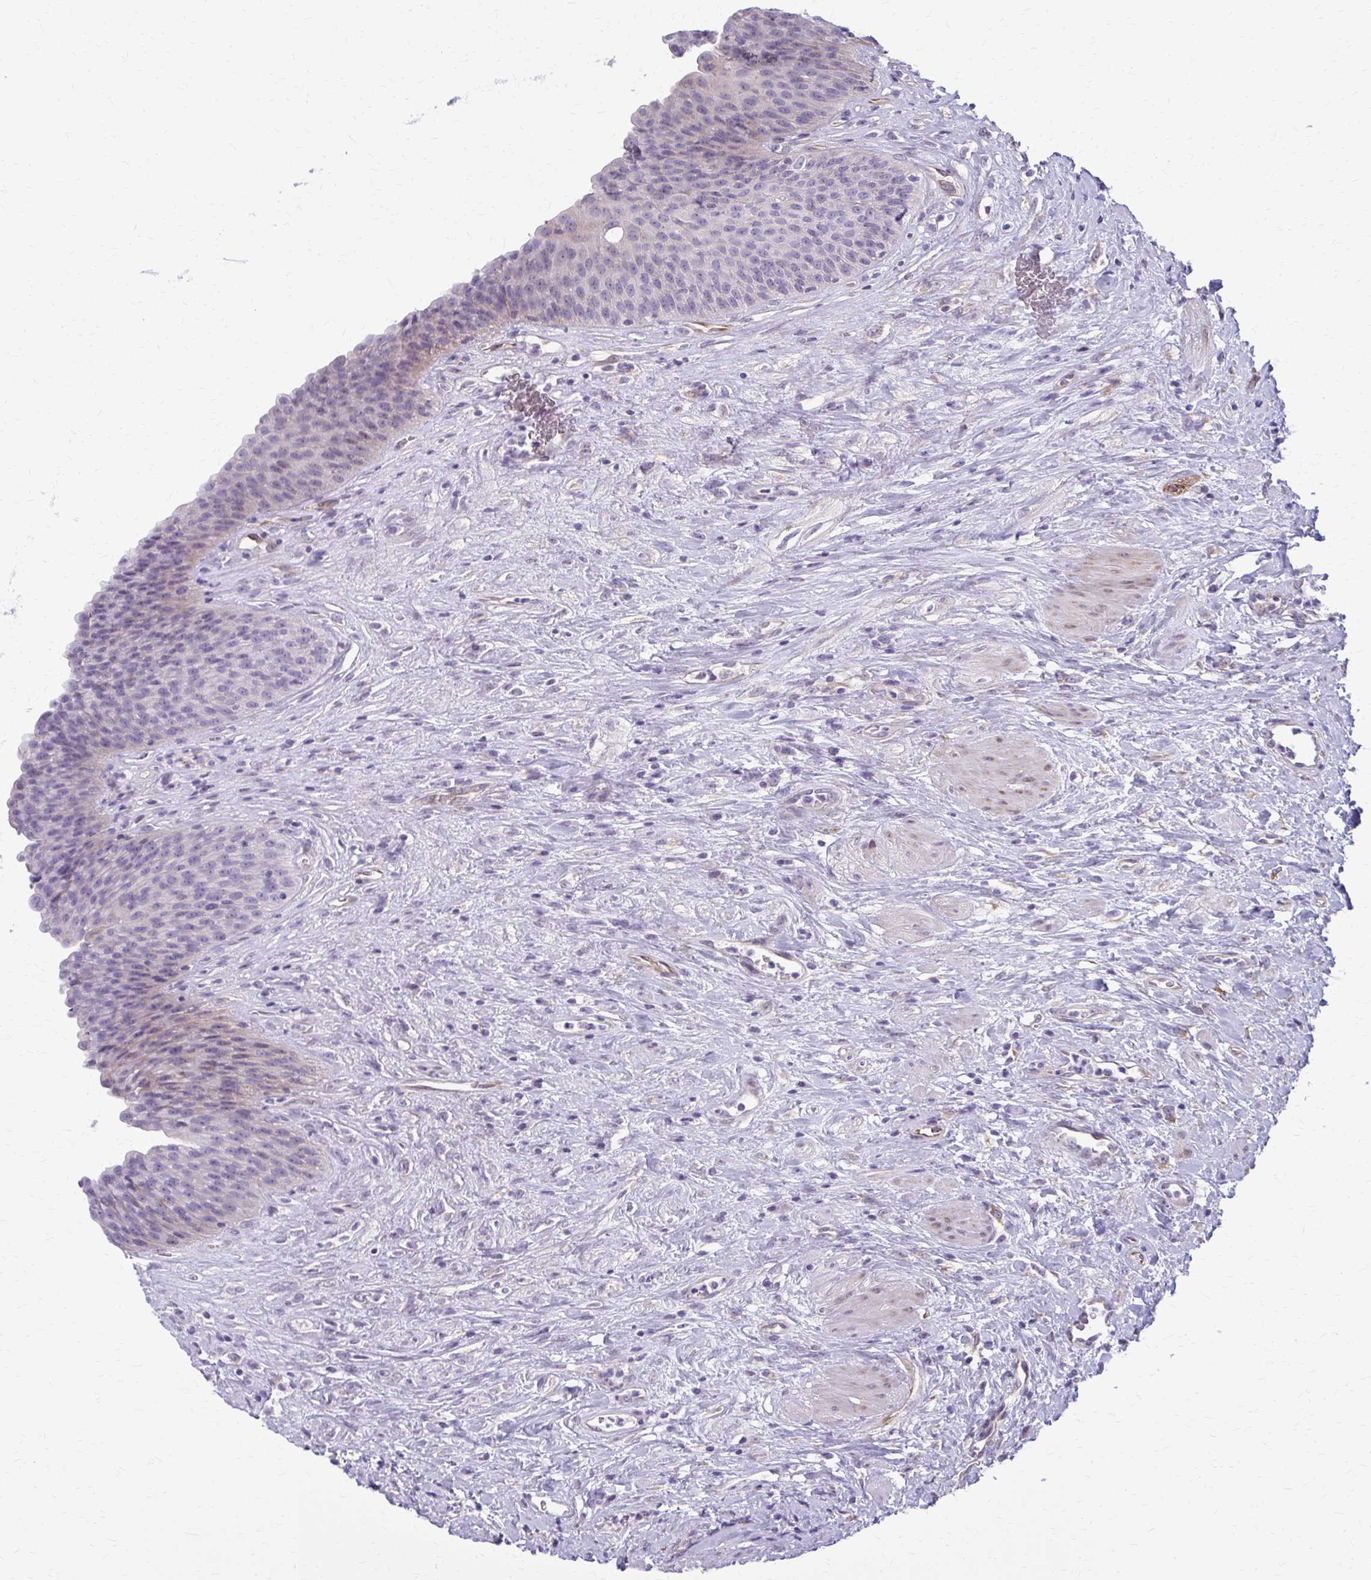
{"staining": {"intensity": "weak", "quantity": "<25%", "location": "cytoplasmic/membranous"}, "tissue": "urinary bladder", "cell_type": "Urothelial cells", "image_type": "normal", "snomed": [{"axis": "morphology", "description": "Normal tissue, NOS"}, {"axis": "topography", "description": "Urinary bladder"}], "caption": "Urothelial cells are negative for protein expression in unremarkable human urinary bladder.", "gene": "DEPP1", "patient": {"sex": "female", "age": 56}}